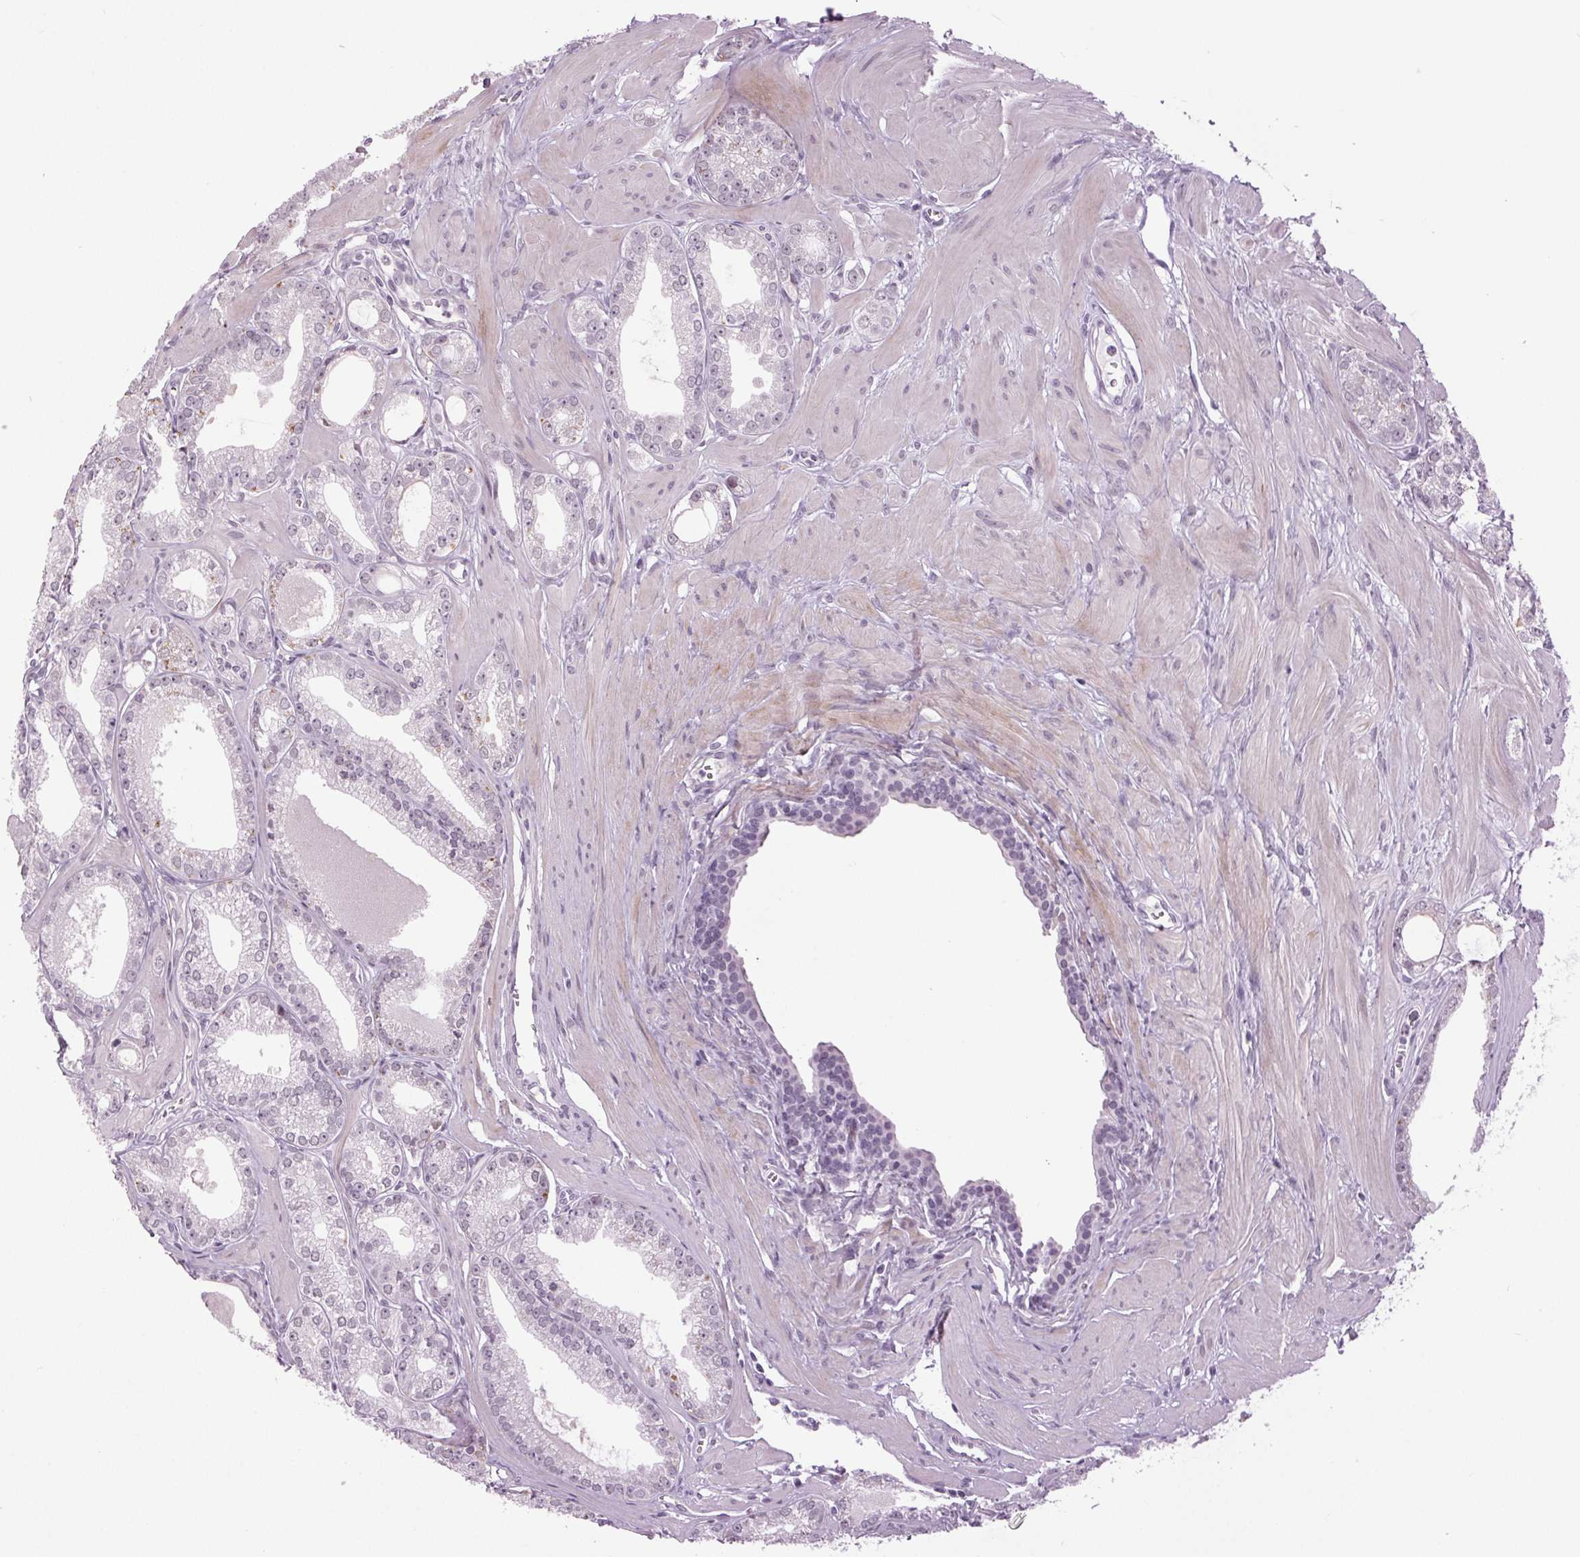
{"staining": {"intensity": "moderate", "quantity": "<25%", "location": "cytoplasmic/membranous"}, "tissue": "prostate cancer", "cell_type": "Tumor cells", "image_type": "cancer", "snomed": [{"axis": "morphology", "description": "Adenocarcinoma, NOS"}, {"axis": "topography", "description": "Prostate"}], "caption": "An immunohistochemistry (IHC) histopathology image of neoplastic tissue is shown. Protein staining in brown shows moderate cytoplasmic/membranous positivity in adenocarcinoma (prostate) within tumor cells.", "gene": "DNAH12", "patient": {"sex": "male", "age": 71}}